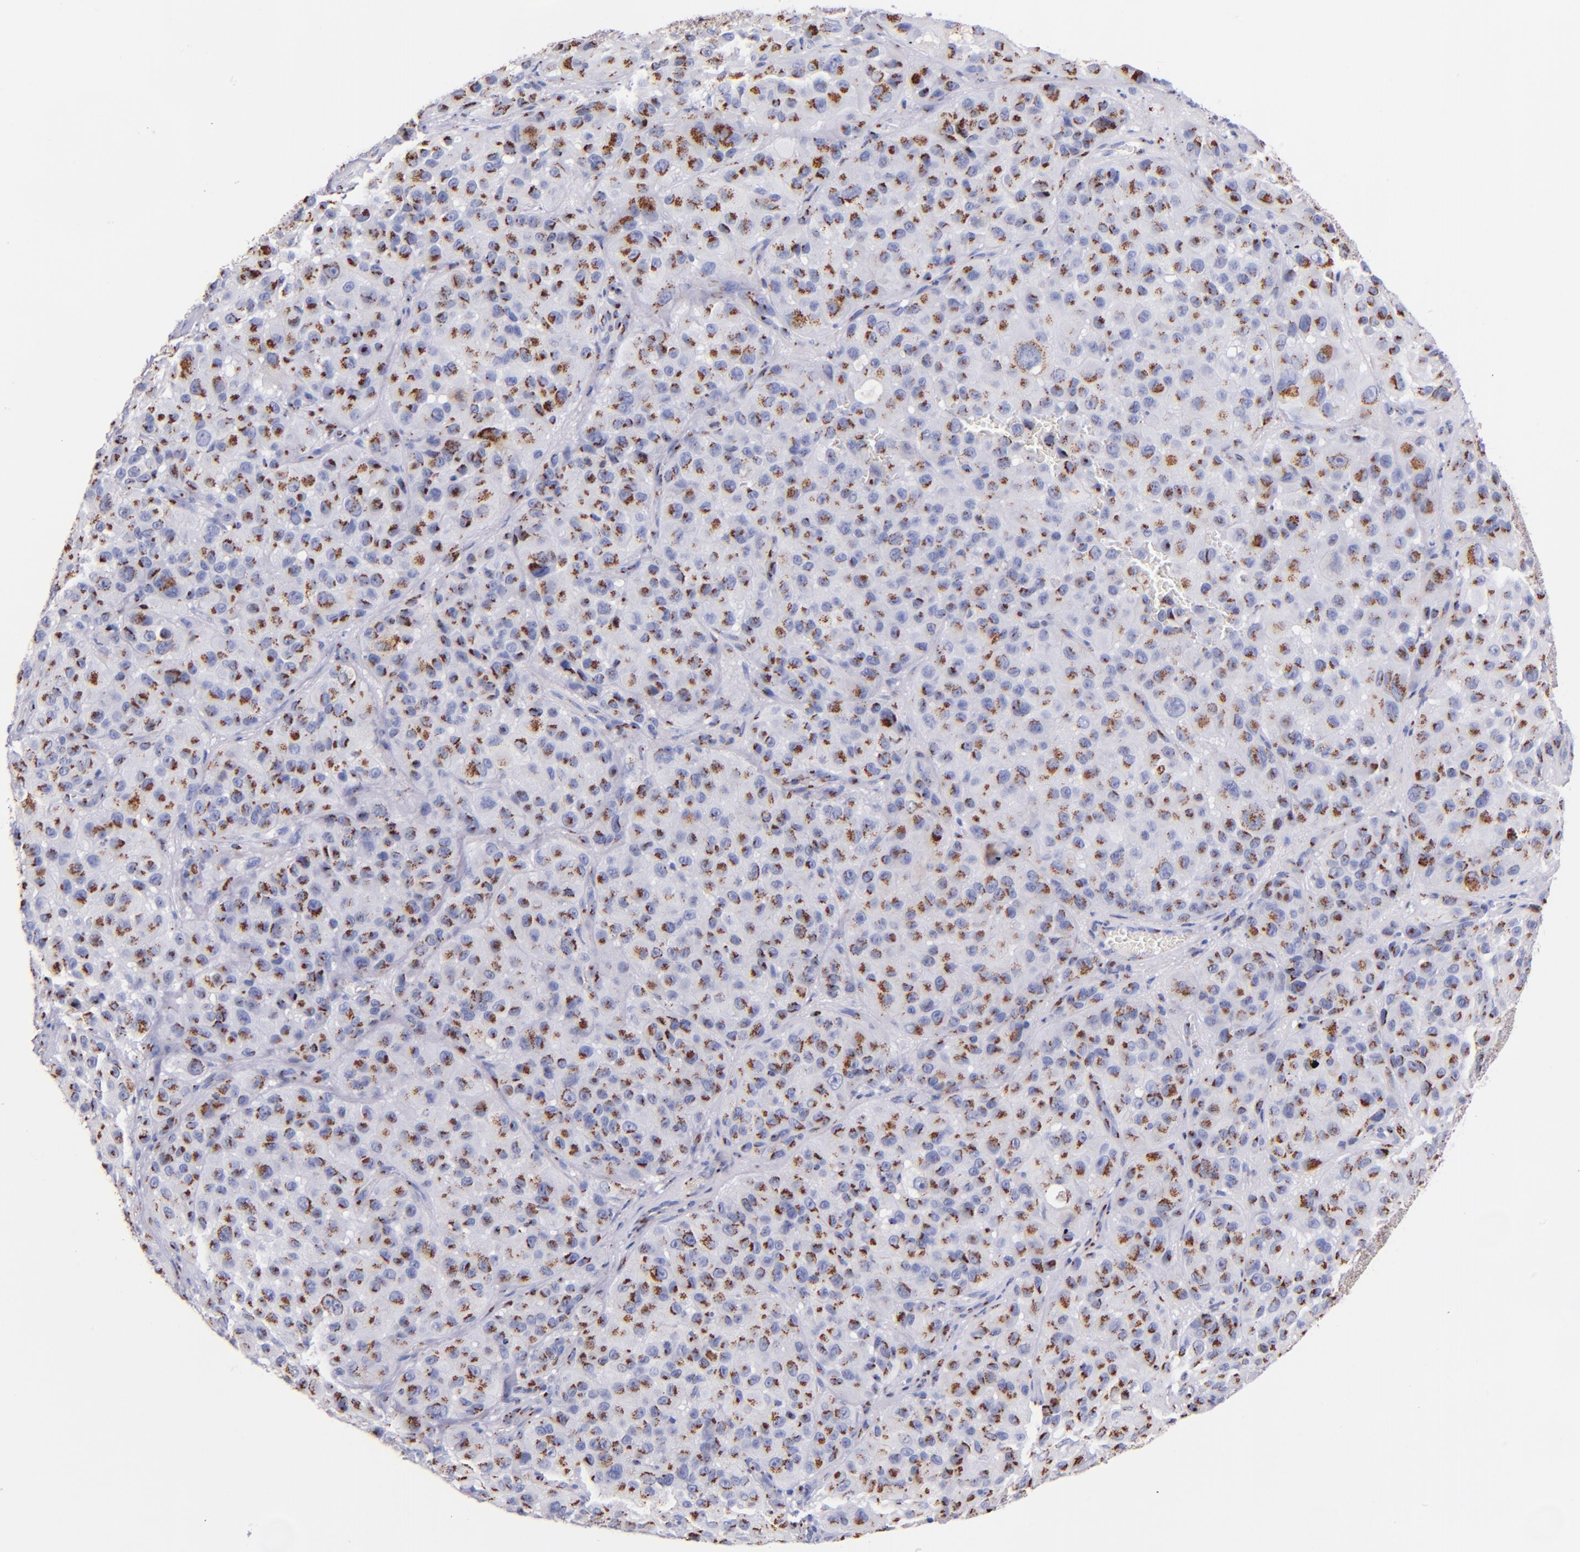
{"staining": {"intensity": "moderate", "quantity": "25%-75%", "location": "cytoplasmic/membranous"}, "tissue": "melanoma", "cell_type": "Tumor cells", "image_type": "cancer", "snomed": [{"axis": "morphology", "description": "Malignant melanoma, NOS"}, {"axis": "topography", "description": "Skin"}], "caption": "Human melanoma stained for a protein (brown) exhibits moderate cytoplasmic/membranous positive expression in approximately 25%-75% of tumor cells.", "gene": "GOLIM4", "patient": {"sex": "female", "age": 21}}